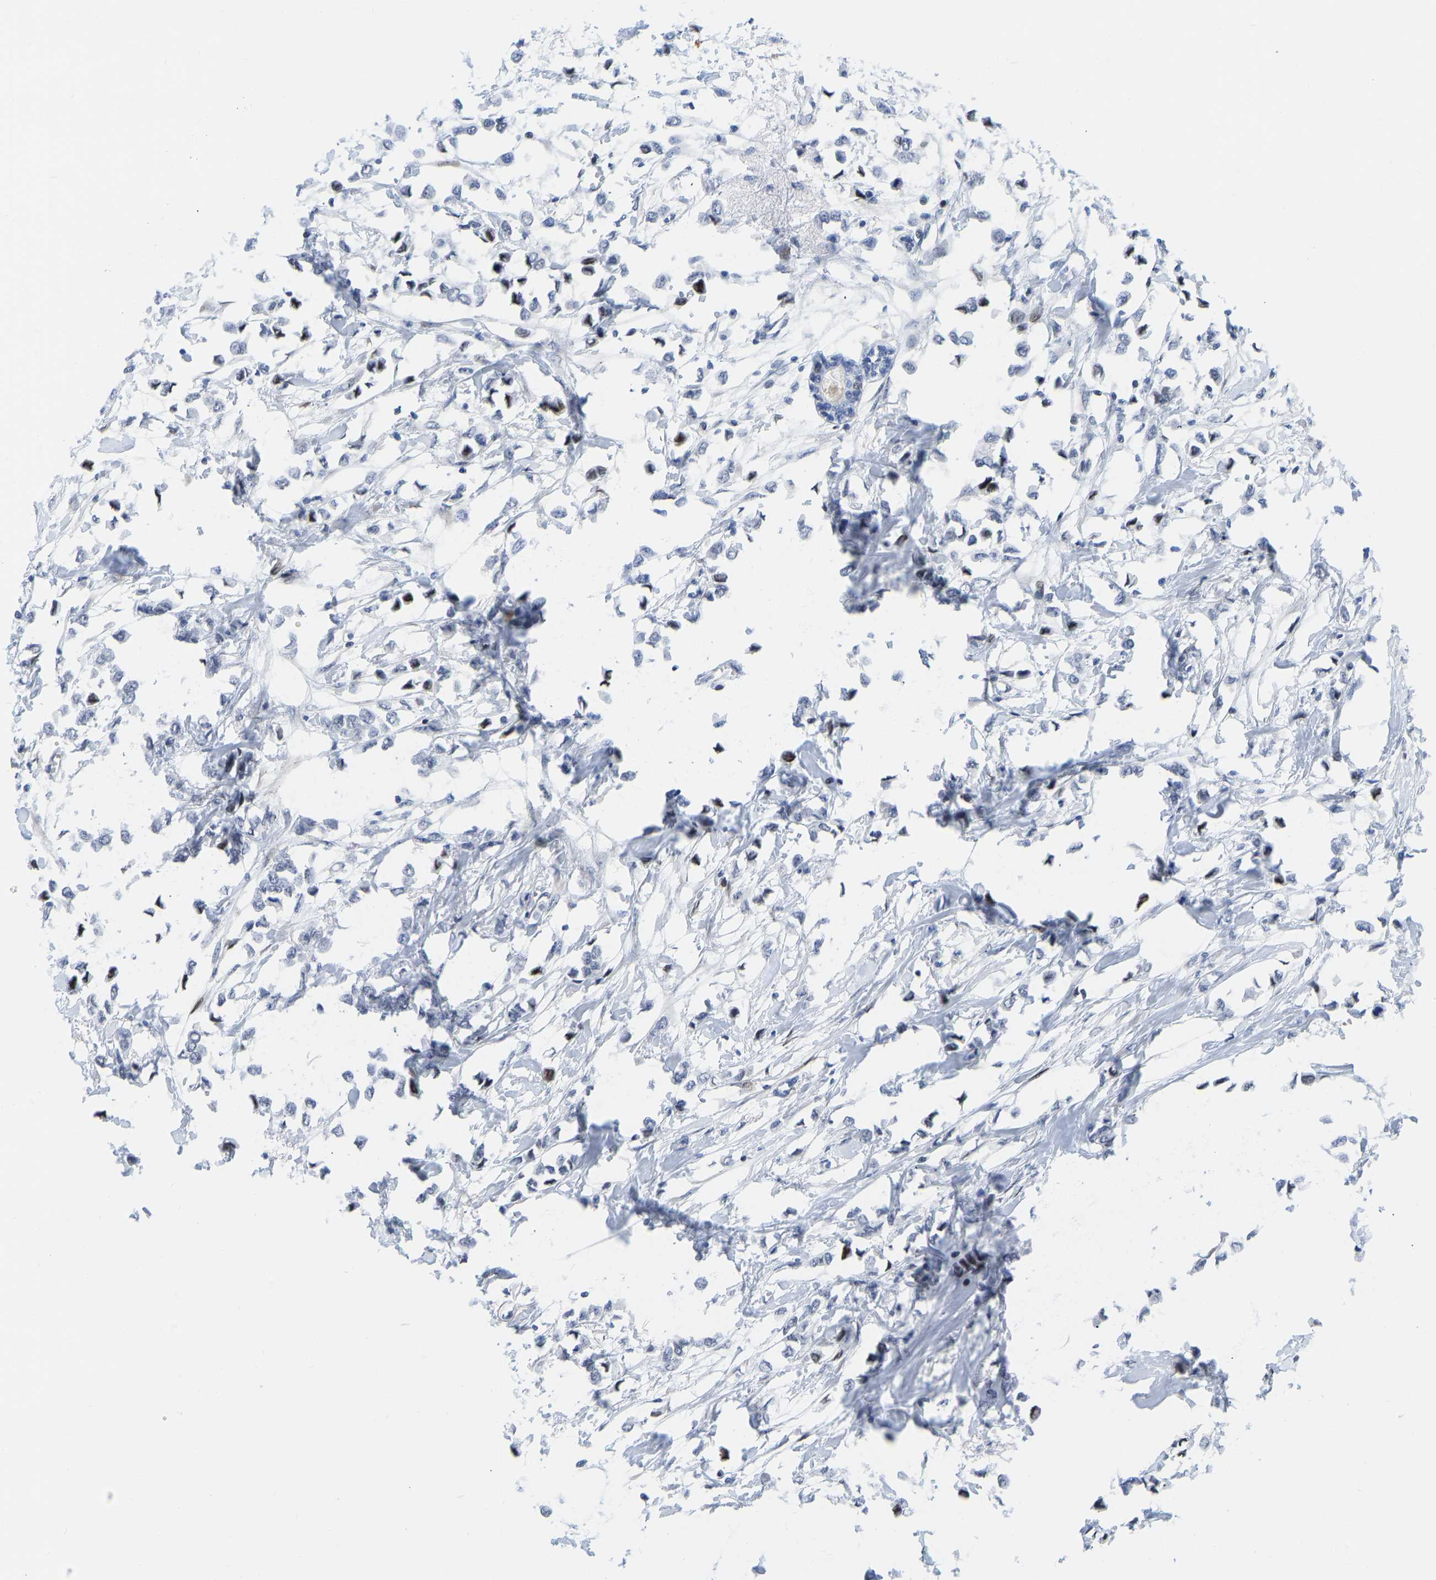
{"staining": {"intensity": "moderate", "quantity": "<25%", "location": "nuclear"}, "tissue": "breast cancer", "cell_type": "Tumor cells", "image_type": "cancer", "snomed": [{"axis": "morphology", "description": "Lobular carcinoma"}, {"axis": "topography", "description": "Breast"}], "caption": "Human lobular carcinoma (breast) stained with a brown dye exhibits moderate nuclear positive positivity in about <25% of tumor cells.", "gene": "HDAC5", "patient": {"sex": "female", "age": 51}}